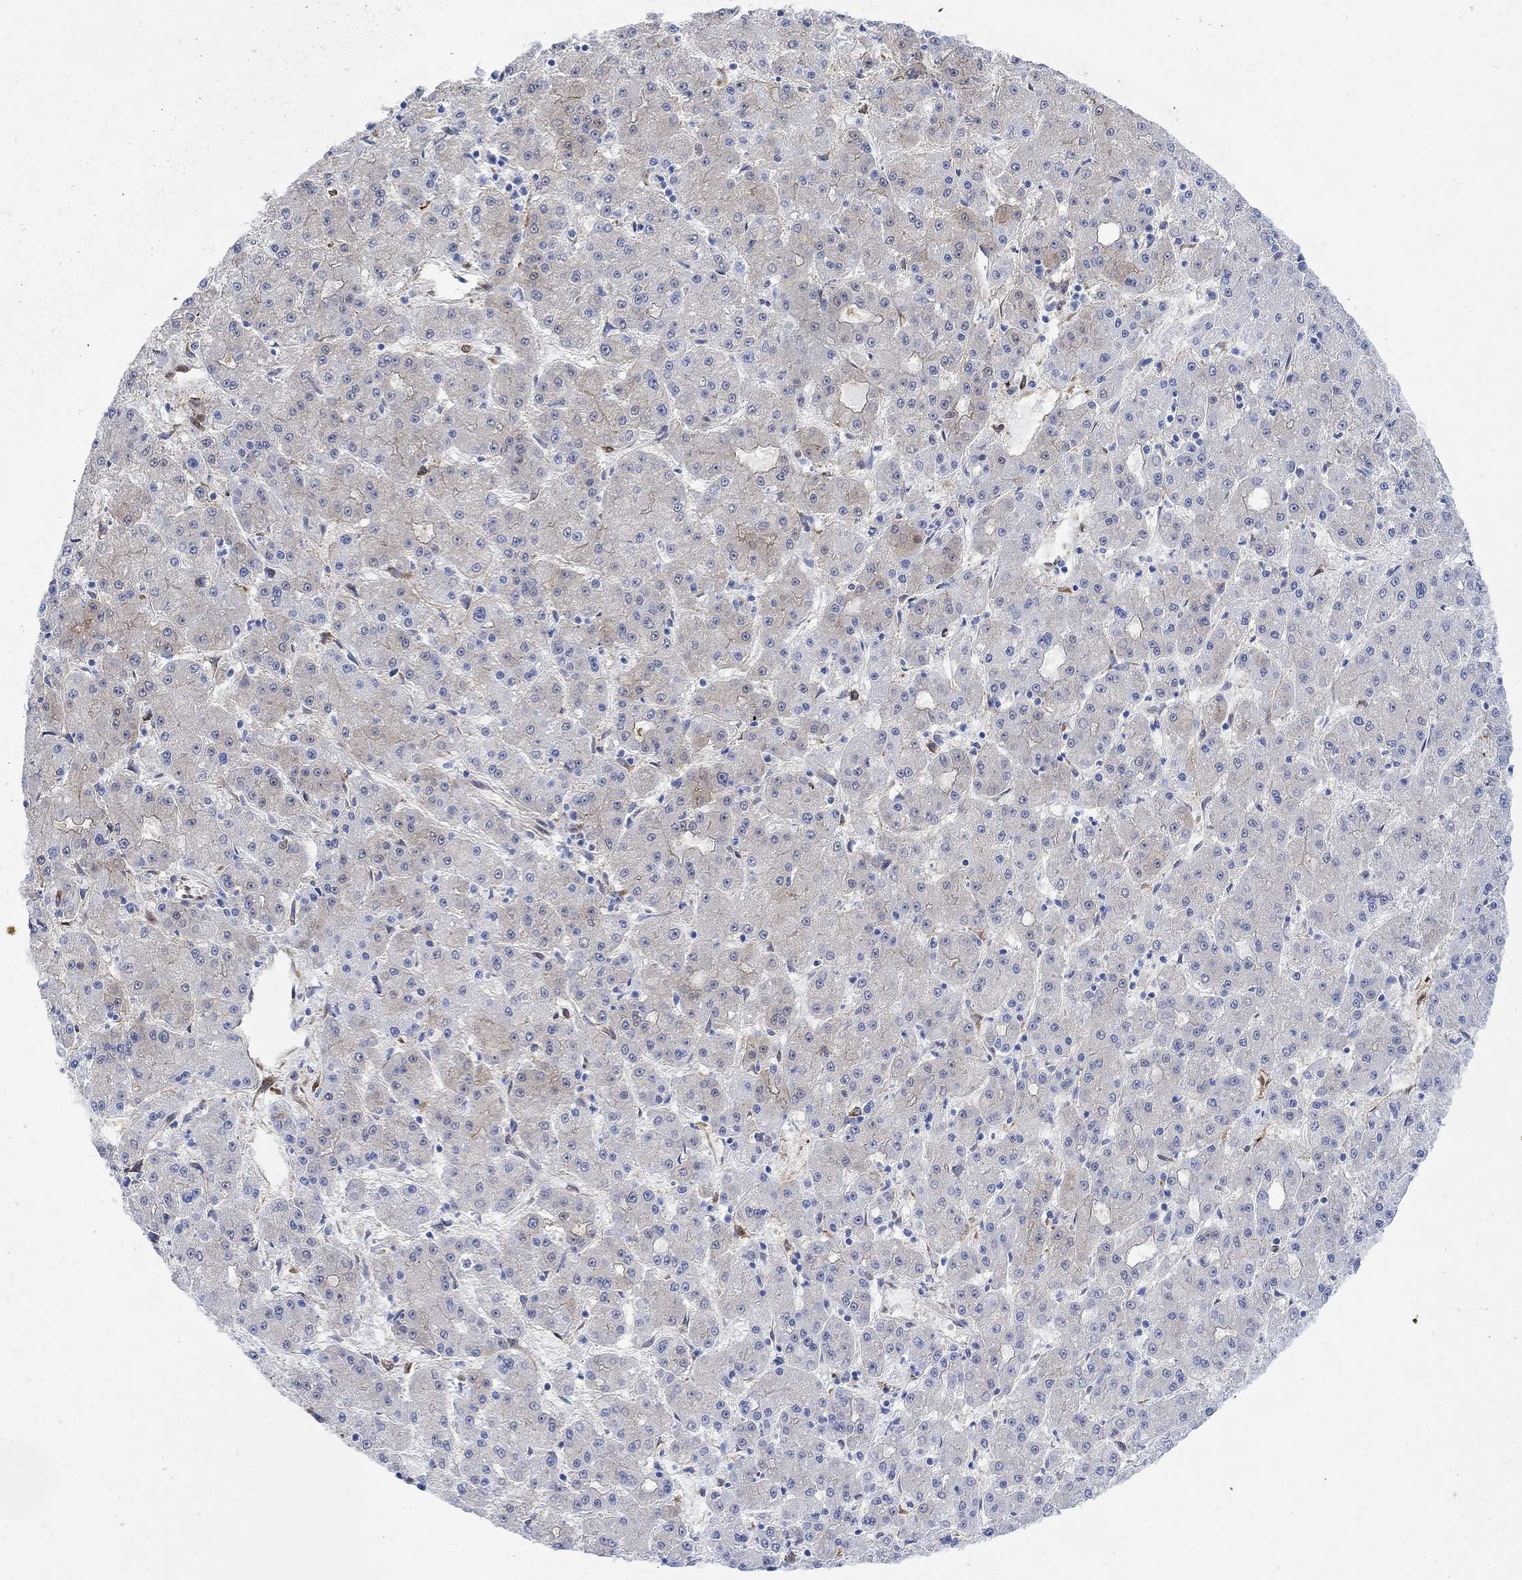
{"staining": {"intensity": "weak", "quantity": "<25%", "location": "cytoplasmic/membranous"}, "tissue": "liver cancer", "cell_type": "Tumor cells", "image_type": "cancer", "snomed": [{"axis": "morphology", "description": "Carcinoma, Hepatocellular, NOS"}, {"axis": "topography", "description": "Liver"}], "caption": "An immunohistochemistry image of liver cancer is shown. There is no staining in tumor cells of liver cancer. Nuclei are stained in blue.", "gene": "TGM2", "patient": {"sex": "male", "age": 73}}